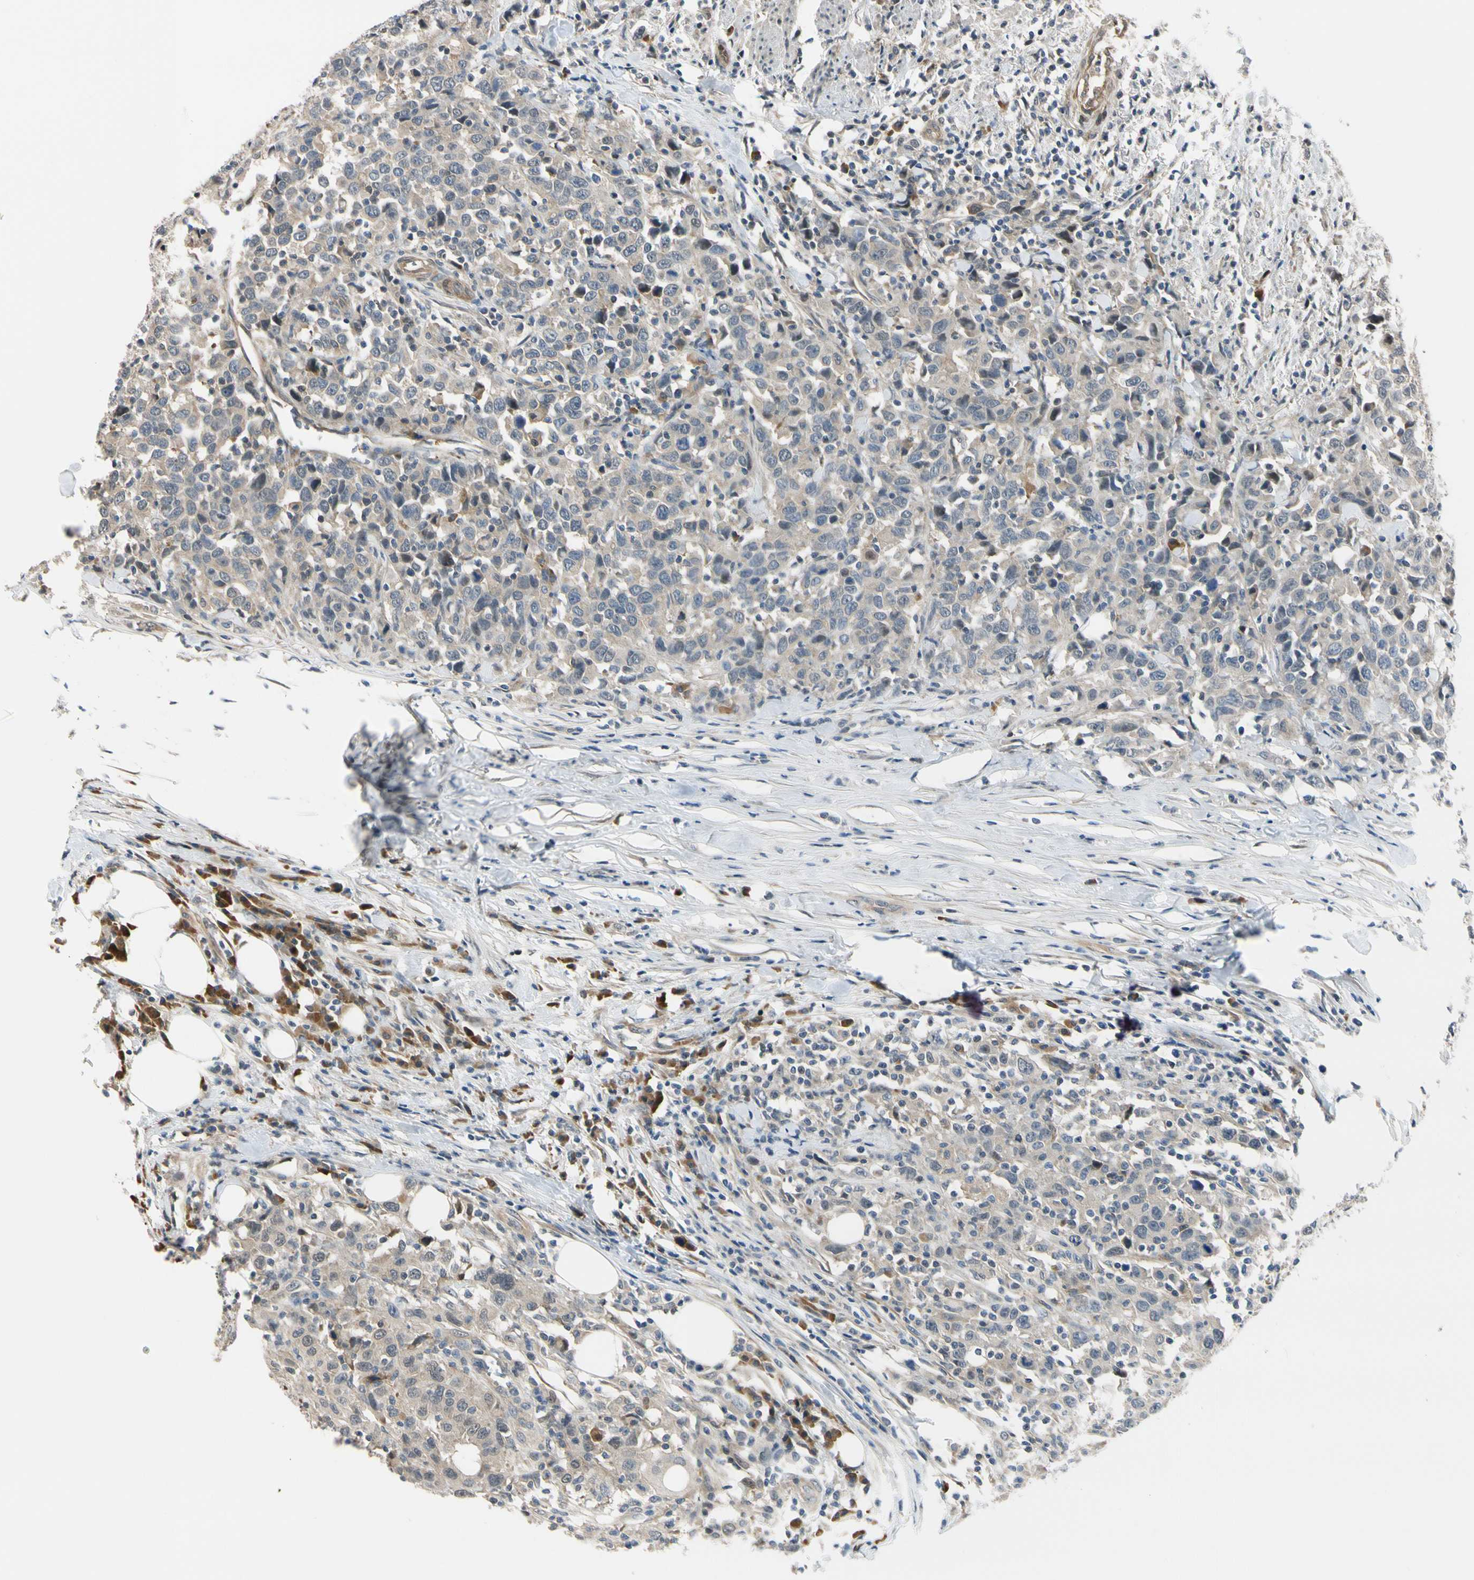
{"staining": {"intensity": "weak", "quantity": ">75%", "location": "cytoplasmic/membranous"}, "tissue": "urothelial cancer", "cell_type": "Tumor cells", "image_type": "cancer", "snomed": [{"axis": "morphology", "description": "Urothelial carcinoma, High grade"}, {"axis": "topography", "description": "Urinary bladder"}], "caption": "The histopathology image displays staining of high-grade urothelial carcinoma, revealing weak cytoplasmic/membranous protein positivity (brown color) within tumor cells.", "gene": "RASGRF1", "patient": {"sex": "male", "age": 61}}